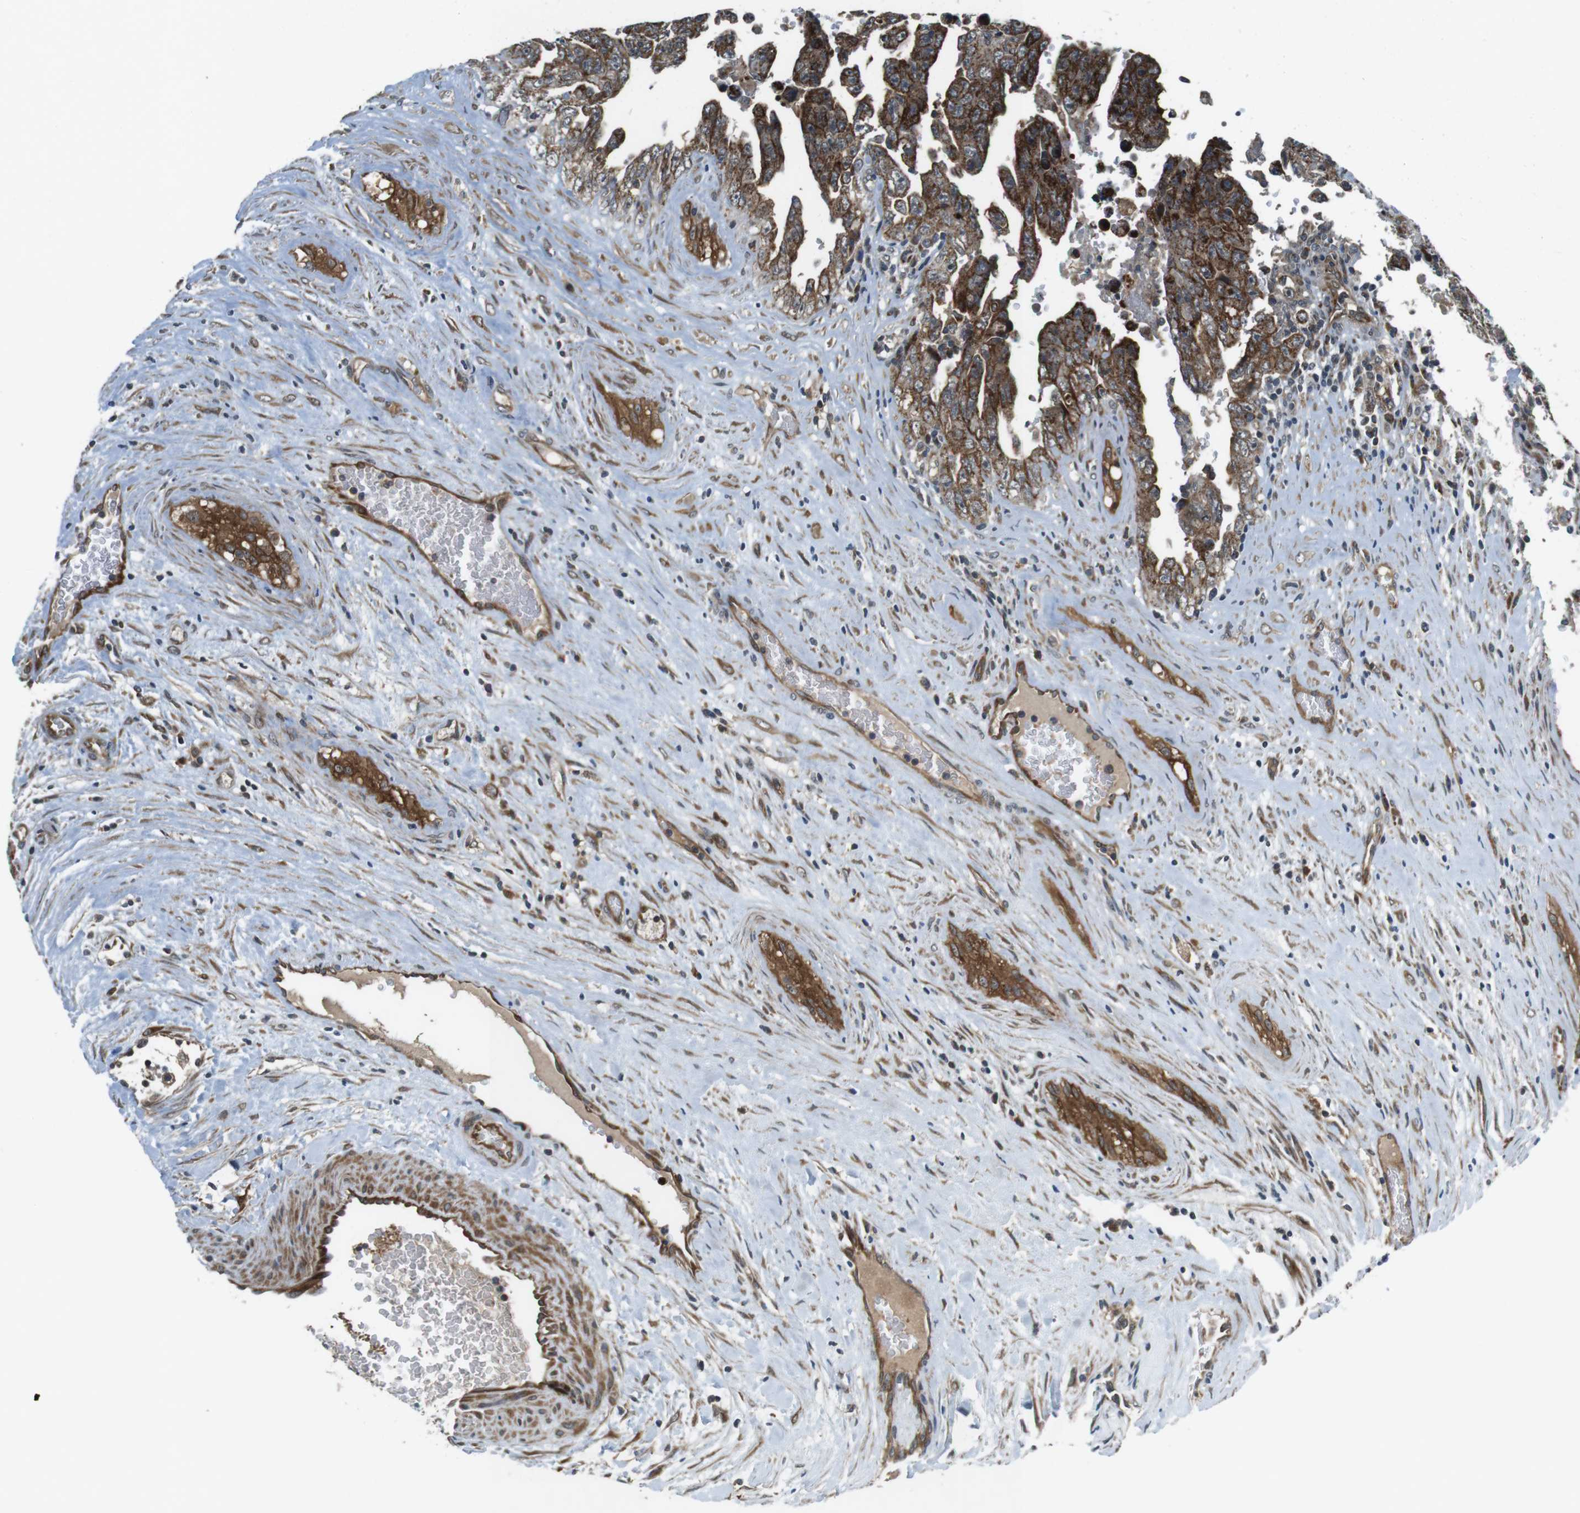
{"staining": {"intensity": "strong", "quantity": ">75%", "location": "cytoplasmic/membranous"}, "tissue": "testis cancer", "cell_type": "Tumor cells", "image_type": "cancer", "snomed": [{"axis": "morphology", "description": "Carcinoma, Embryonal, NOS"}, {"axis": "topography", "description": "Testis"}], "caption": "This is a micrograph of immunohistochemistry staining of testis cancer (embryonal carcinoma), which shows strong positivity in the cytoplasmic/membranous of tumor cells.", "gene": "IFFO2", "patient": {"sex": "male", "age": 28}}